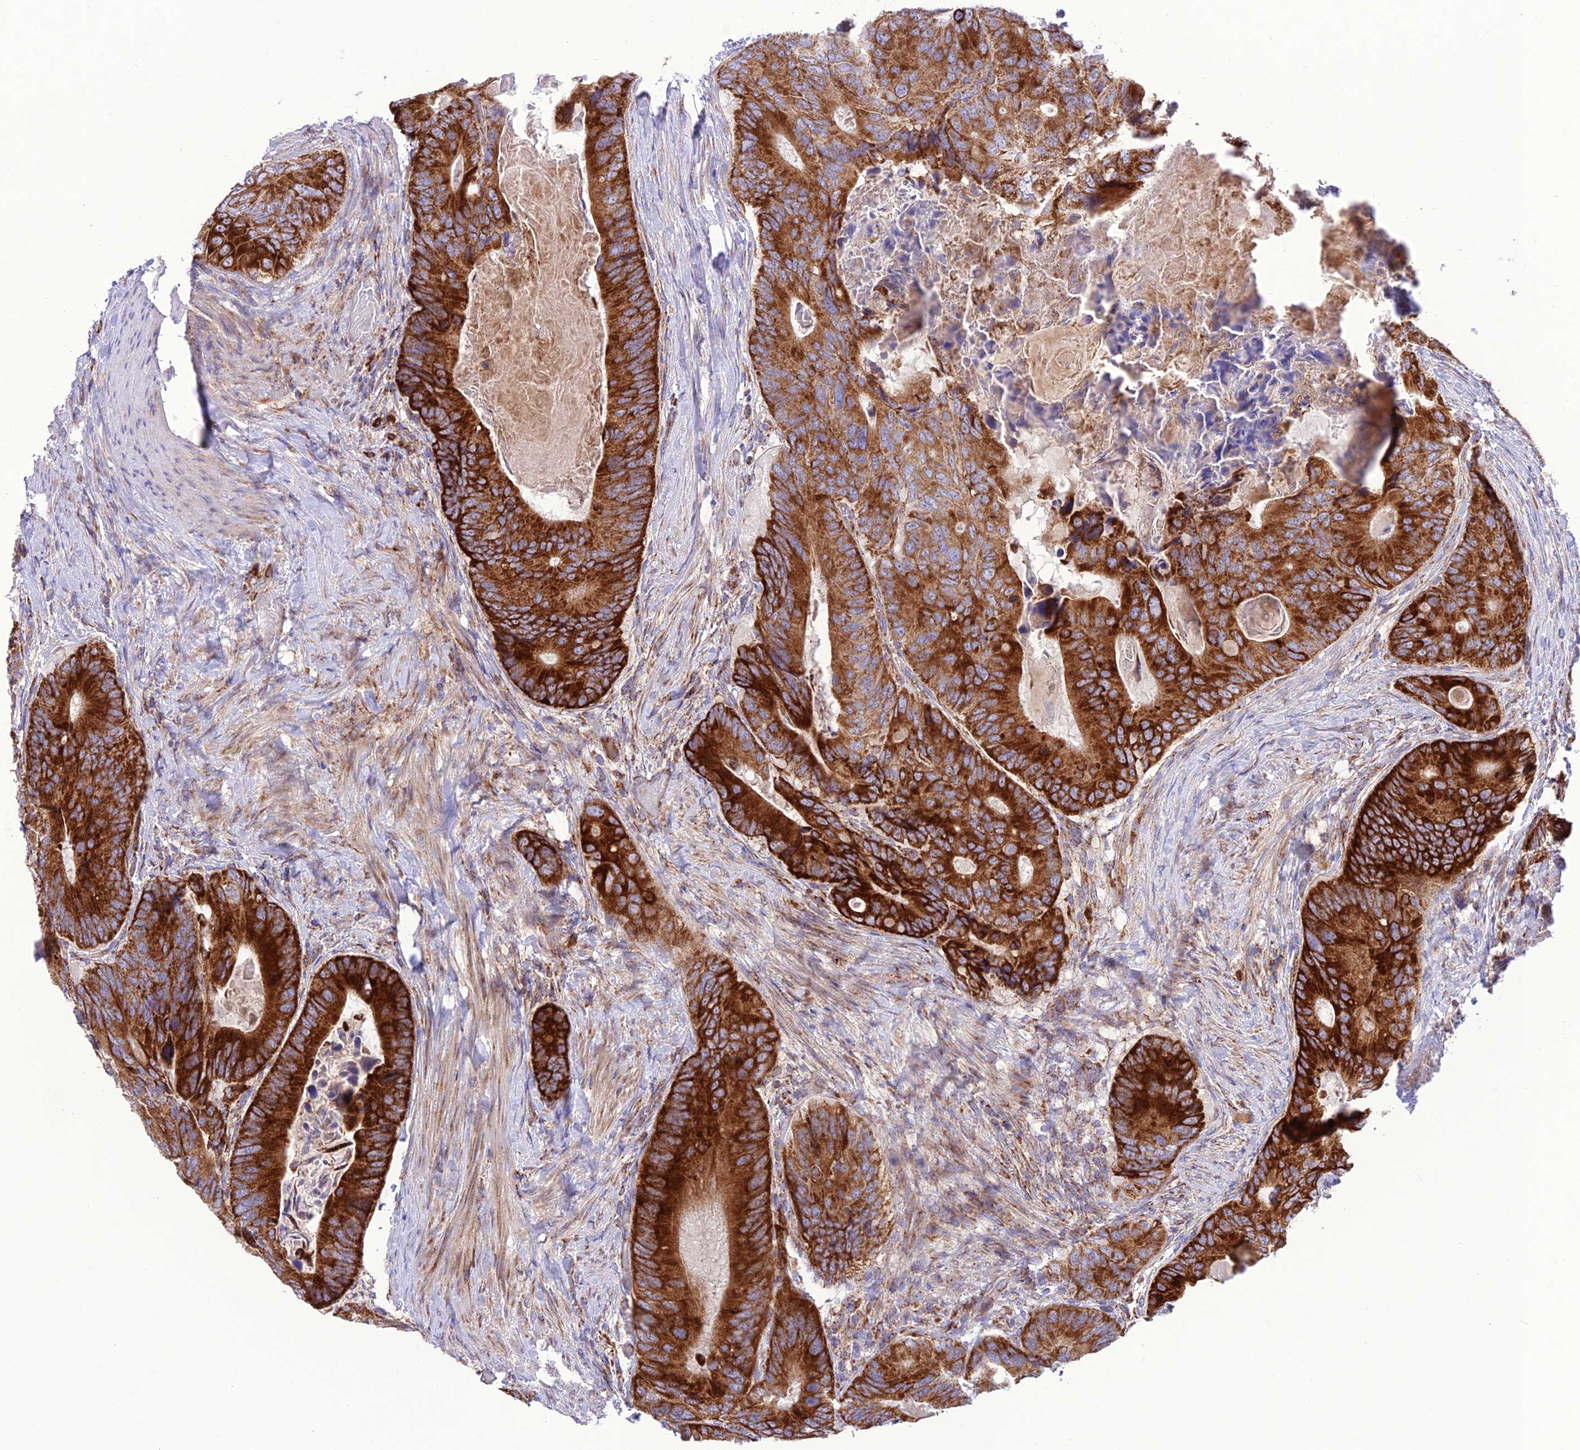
{"staining": {"intensity": "strong", "quantity": ">75%", "location": "cytoplasmic/membranous"}, "tissue": "colorectal cancer", "cell_type": "Tumor cells", "image_type": "cancer", "snomed": [{"axis": "morphology", "description": "Adenocarcinoma, NOS"}, {"axis": "topography", "description": "Colon"}], "caption": "Colorectal adenocarcinoma tissue displays strong cytoplasmic/membranous positivity in about >75% of tumor cells, visualized by immunohistochemistry.", "gene": "UAP1L1", "patient": {"sex": "male", "age": 84}}